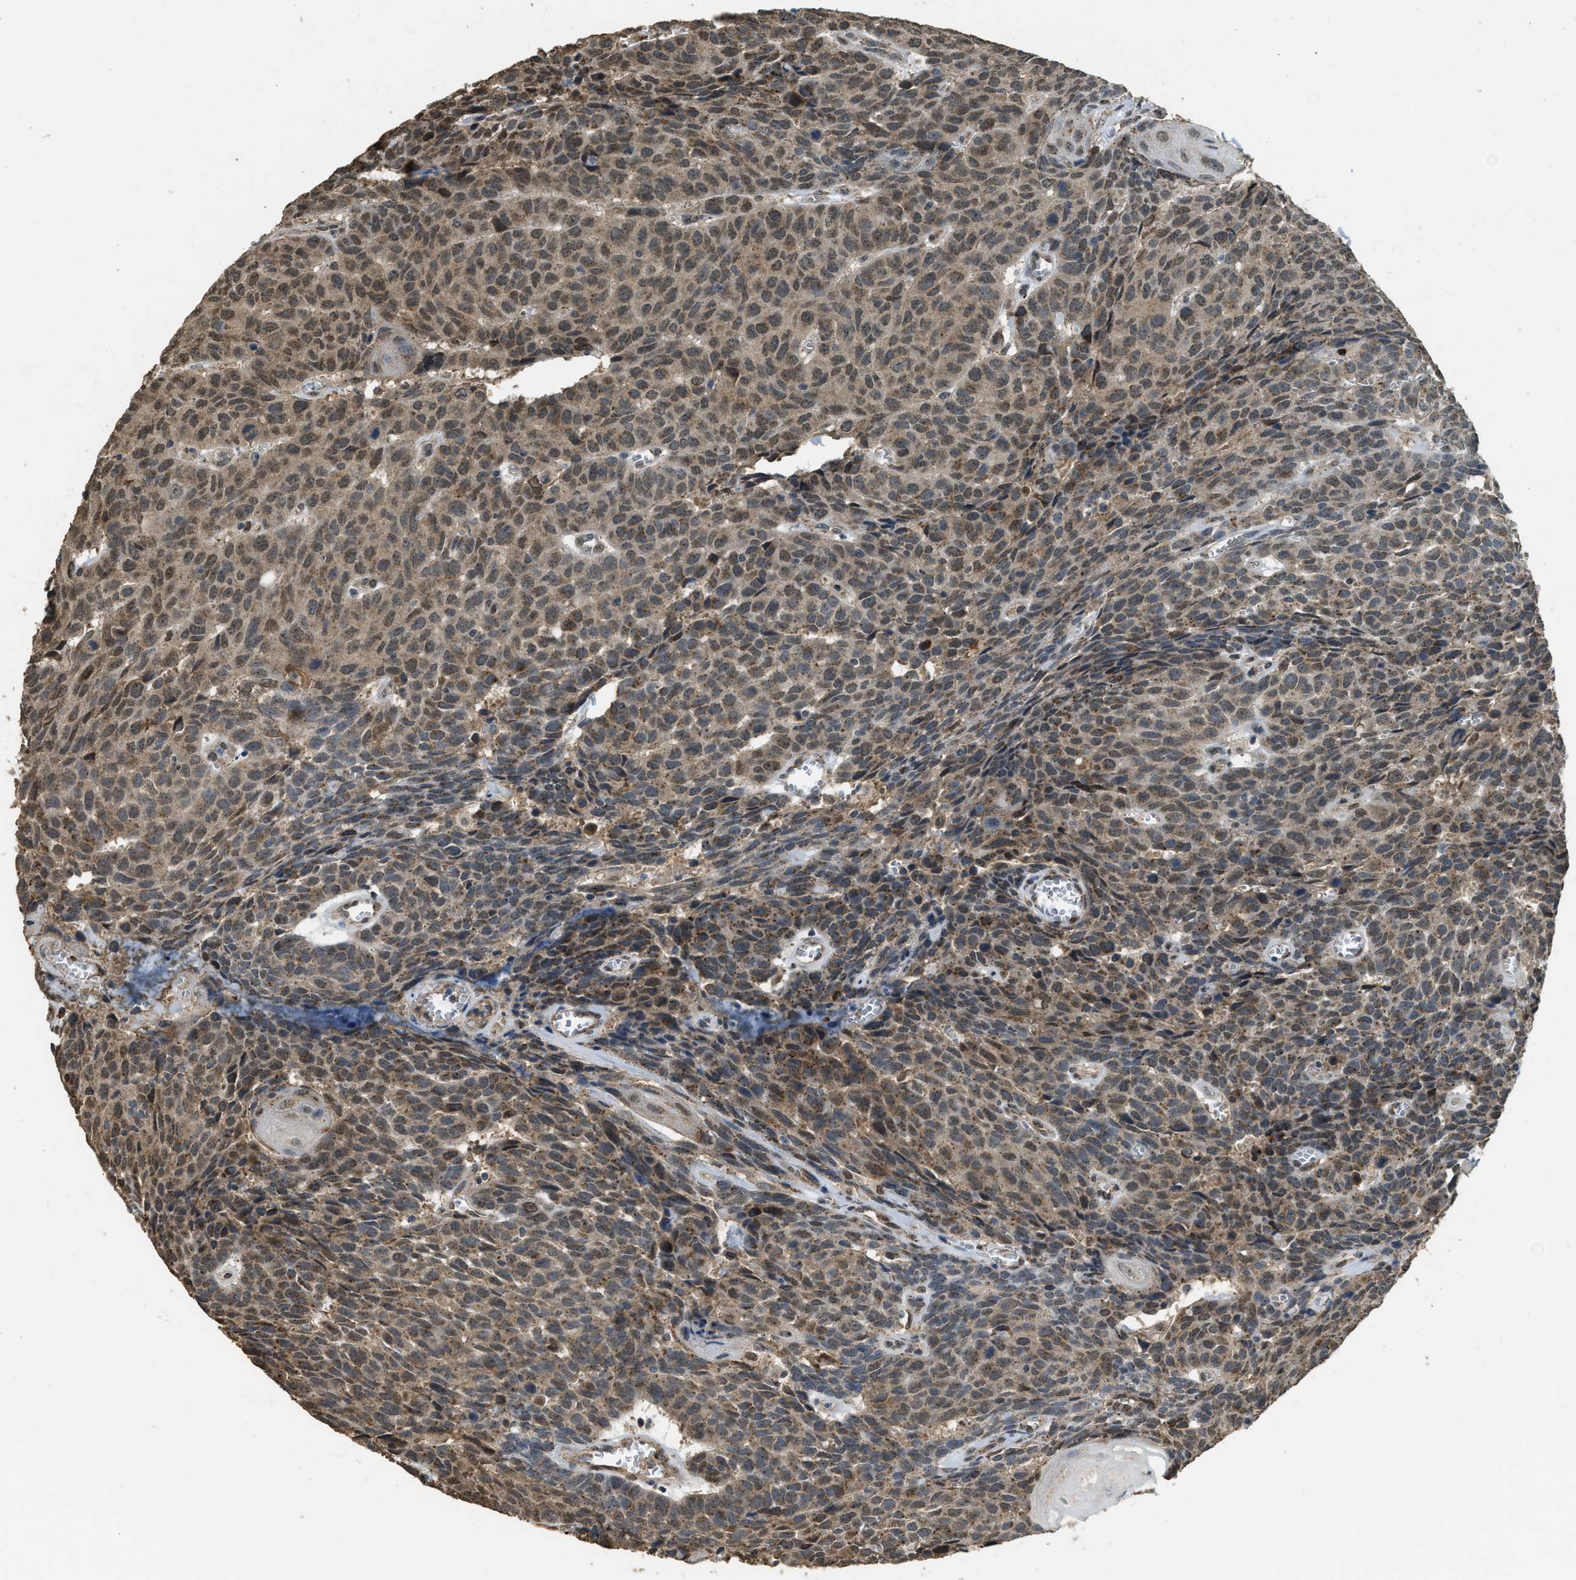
{"staining": {"intensity": "moderate", "quantity": ">75%", "location": "cytoplasmic/membranous,nuclear"}, "tissue": "head and neck cancer", "cell_type": "Tumor cells", "image_type": "cancer", "snomed": [{"axis": "morphology", "description": "Squamous cell carcinoma, NOS"}, {"axis": "topography", "description": "Head-Neck"}], "caption": "The histopathology image shows immunohistochemical staining of head and neck cancer (squamous cell carcinoma). There is moderate cytoplasmic/membranous and nuclear staining is seen in about >75% of tumor cells.", "gene": "IPO7", "patient": {"sex": "male", "age": 66}}